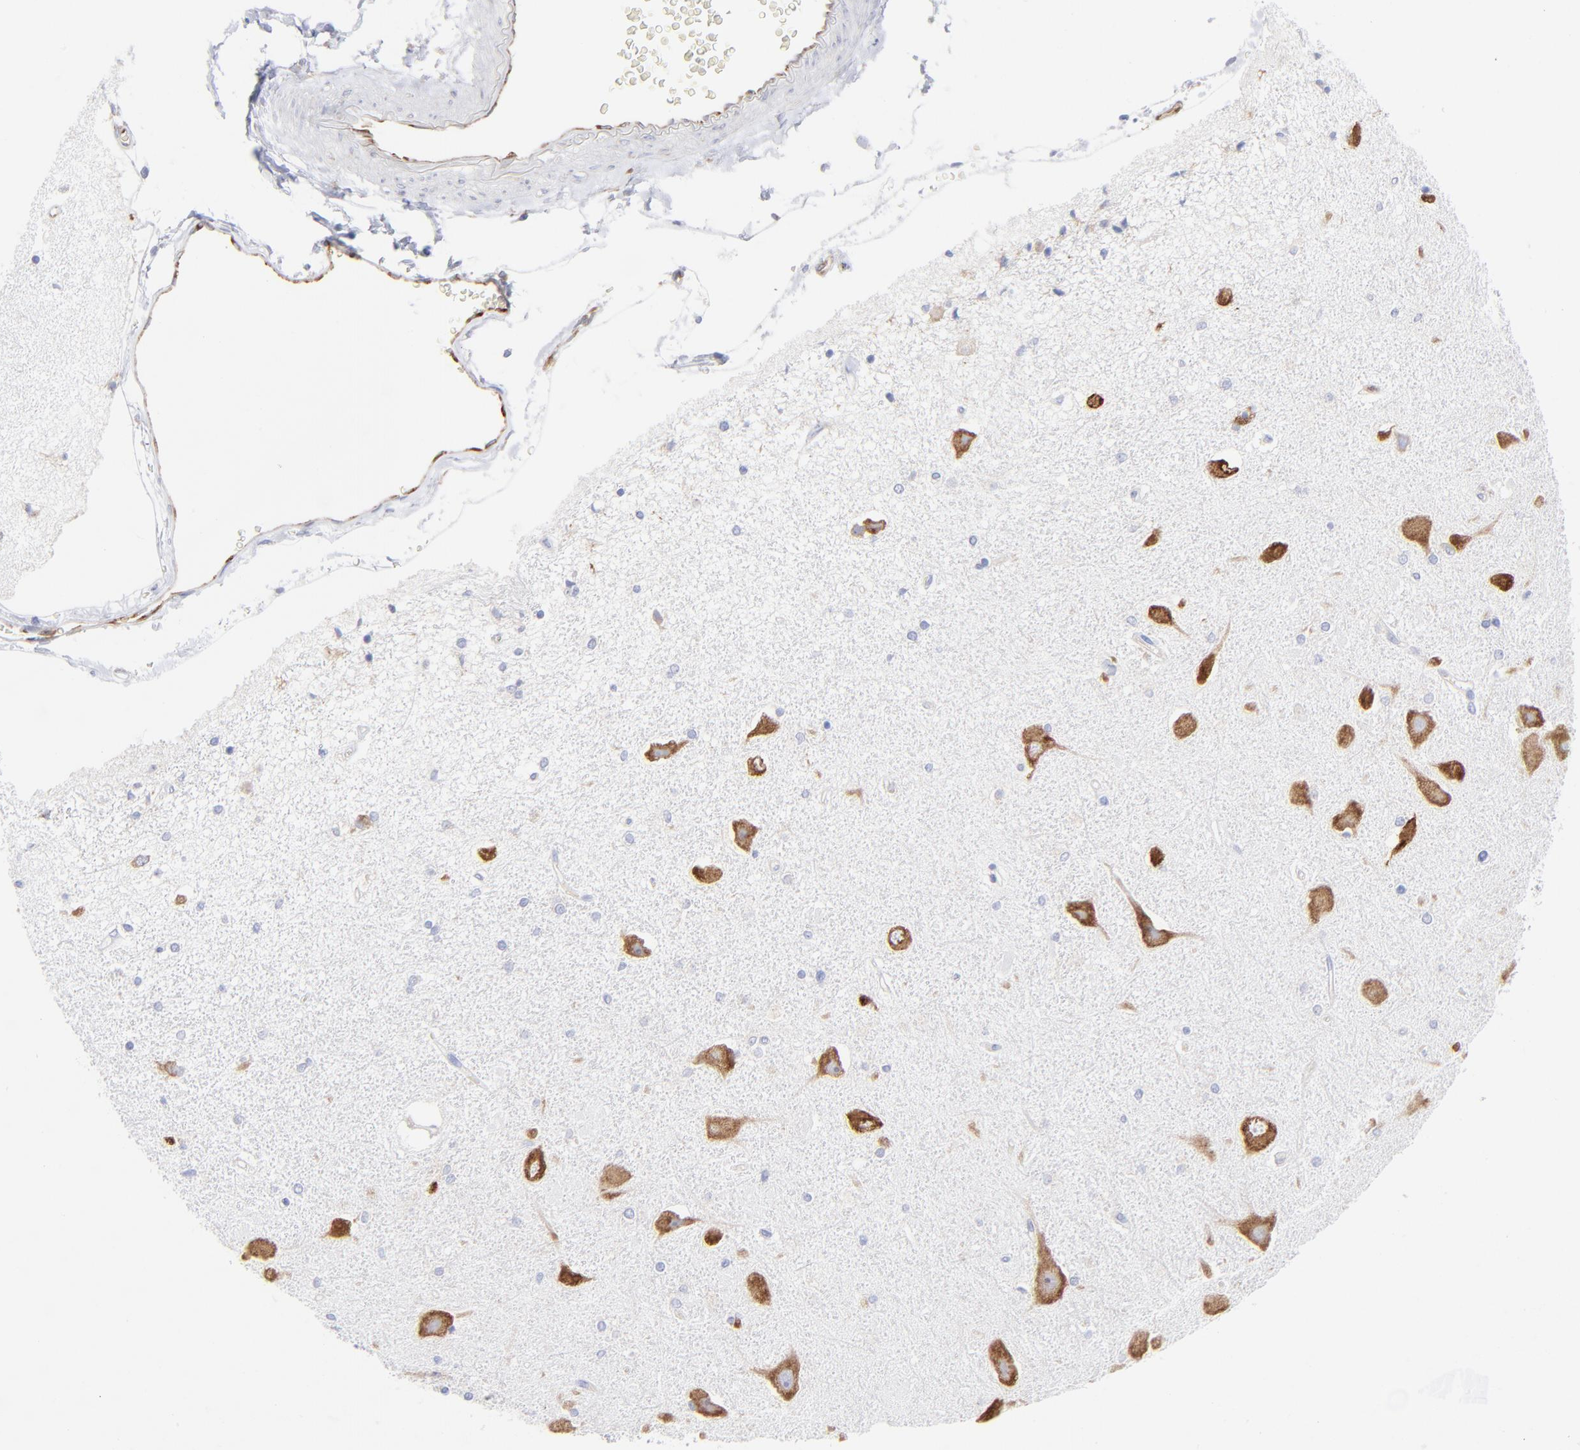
{"staining": {"intensity": "negative", "quantity": "none", "location": "none"}, "tissue": "hippocampus", "cell_type": "Glial cells", "image_type": "normal", "snomed": [{"axis": "morphology", "description": "Normal tissue, NOS"}, {"axis": "topography", "description": "Hippocampus"}], "caption": "A high-resolution photomicrograph shows immunohistochemistry staining of normal hippocampus, which exhibits no significant expression in glial cells.", "gene": "EIF2AK2", "patient": {"sex": "female", "age": 54}}